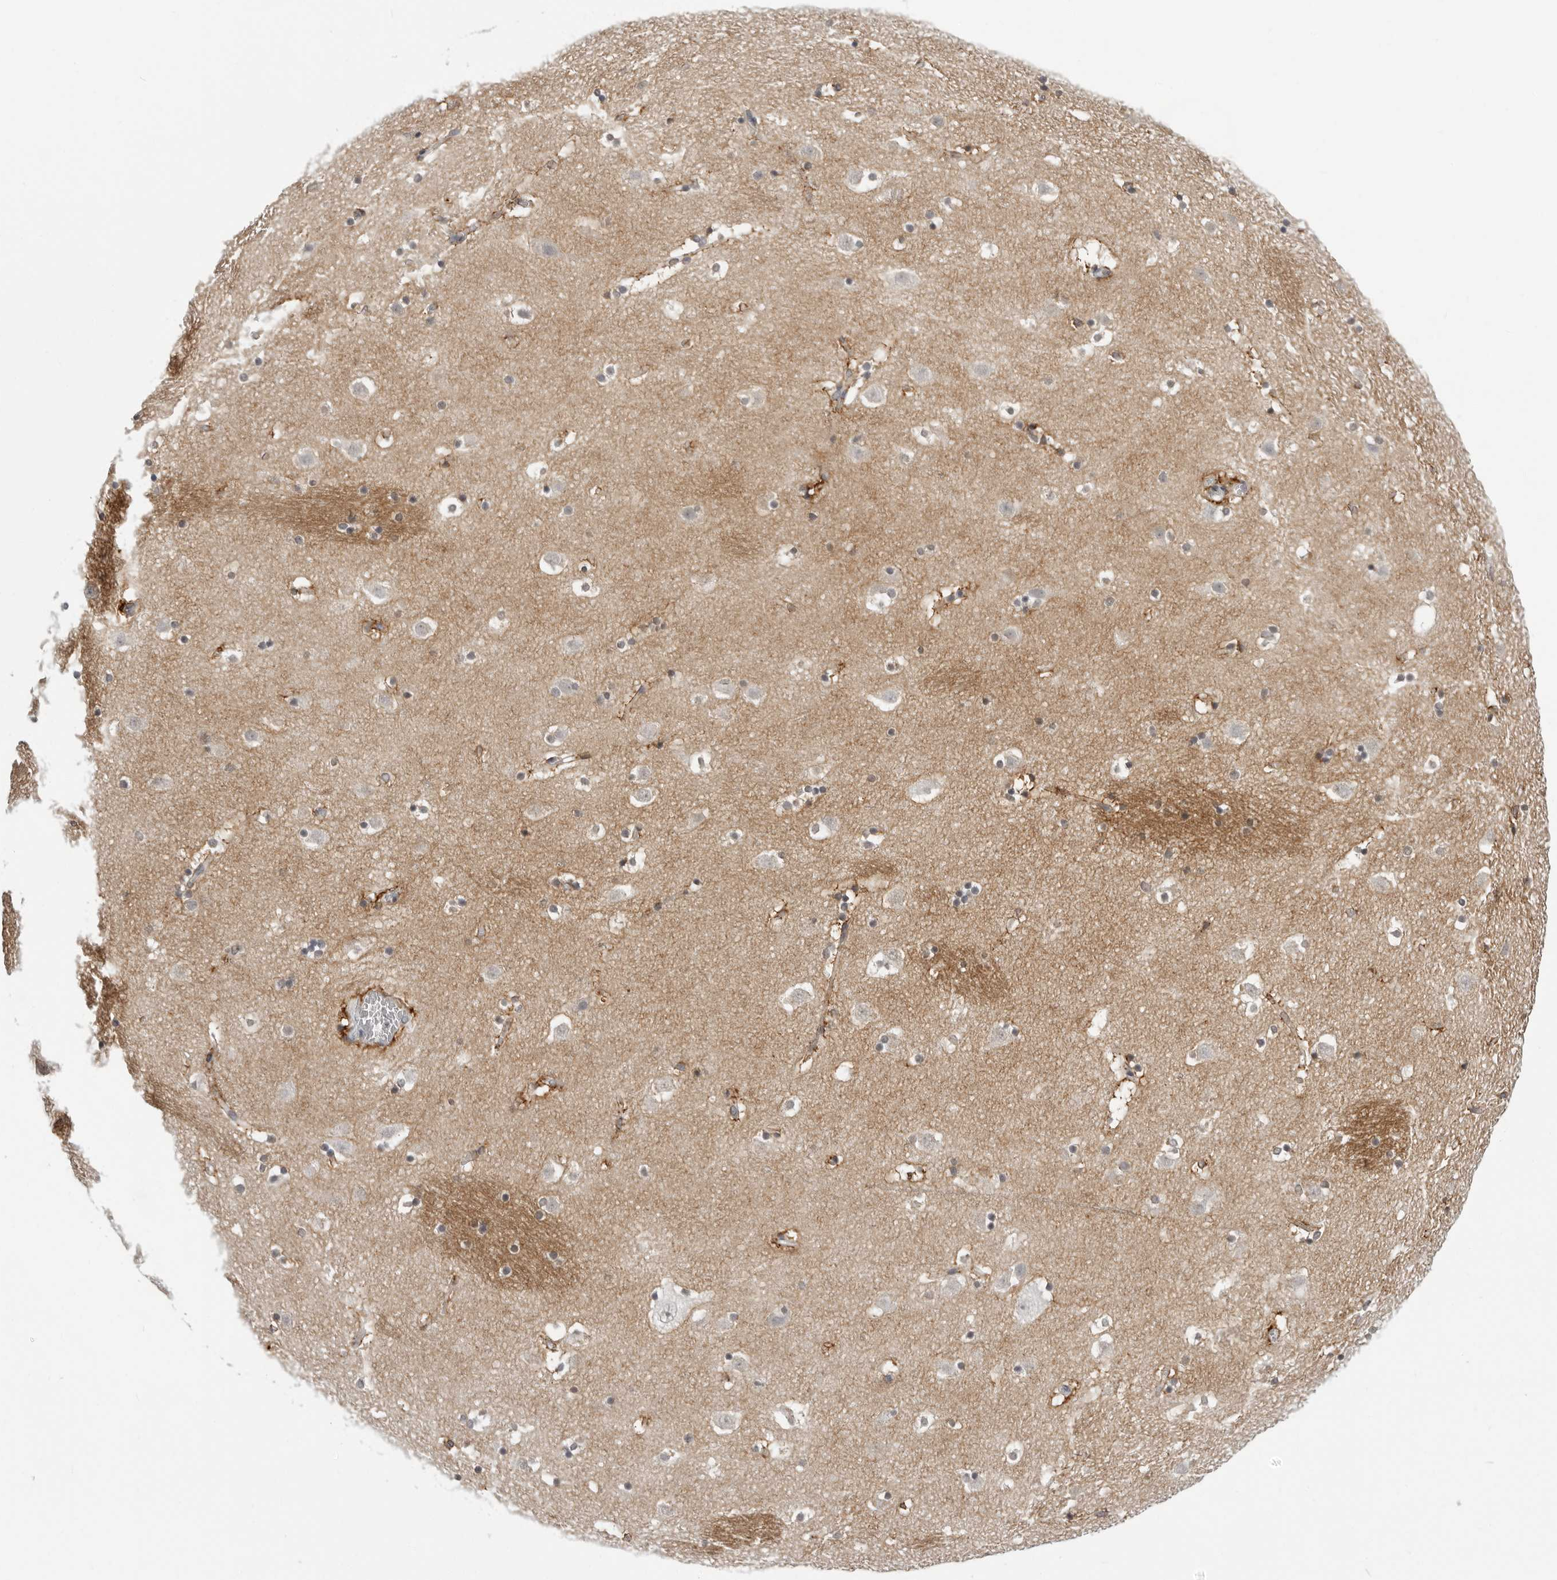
{"staining": {"intensity": "moderate", "quantity": "<25%", "location": "cytoplasmic/membranous"}, "tissue": "caudate", "cell_type": "Glial cells", "image_type": "normal", "snomed": [{"axis": "morphology", "description": "Normal tissue, NOS"}, {"axis": "topography", "description": "Lateral ventricle wall"}], "caption": "A micrograph of caudate stained for a protein demonstrates moderate cytoplasmic/membranous brown staining in glial cells. (brown staining indicates protein expression, while blue staining denotes nuclei).", "gene": "HEPACAM", "patient": {"sex": "male", "age": 45}}